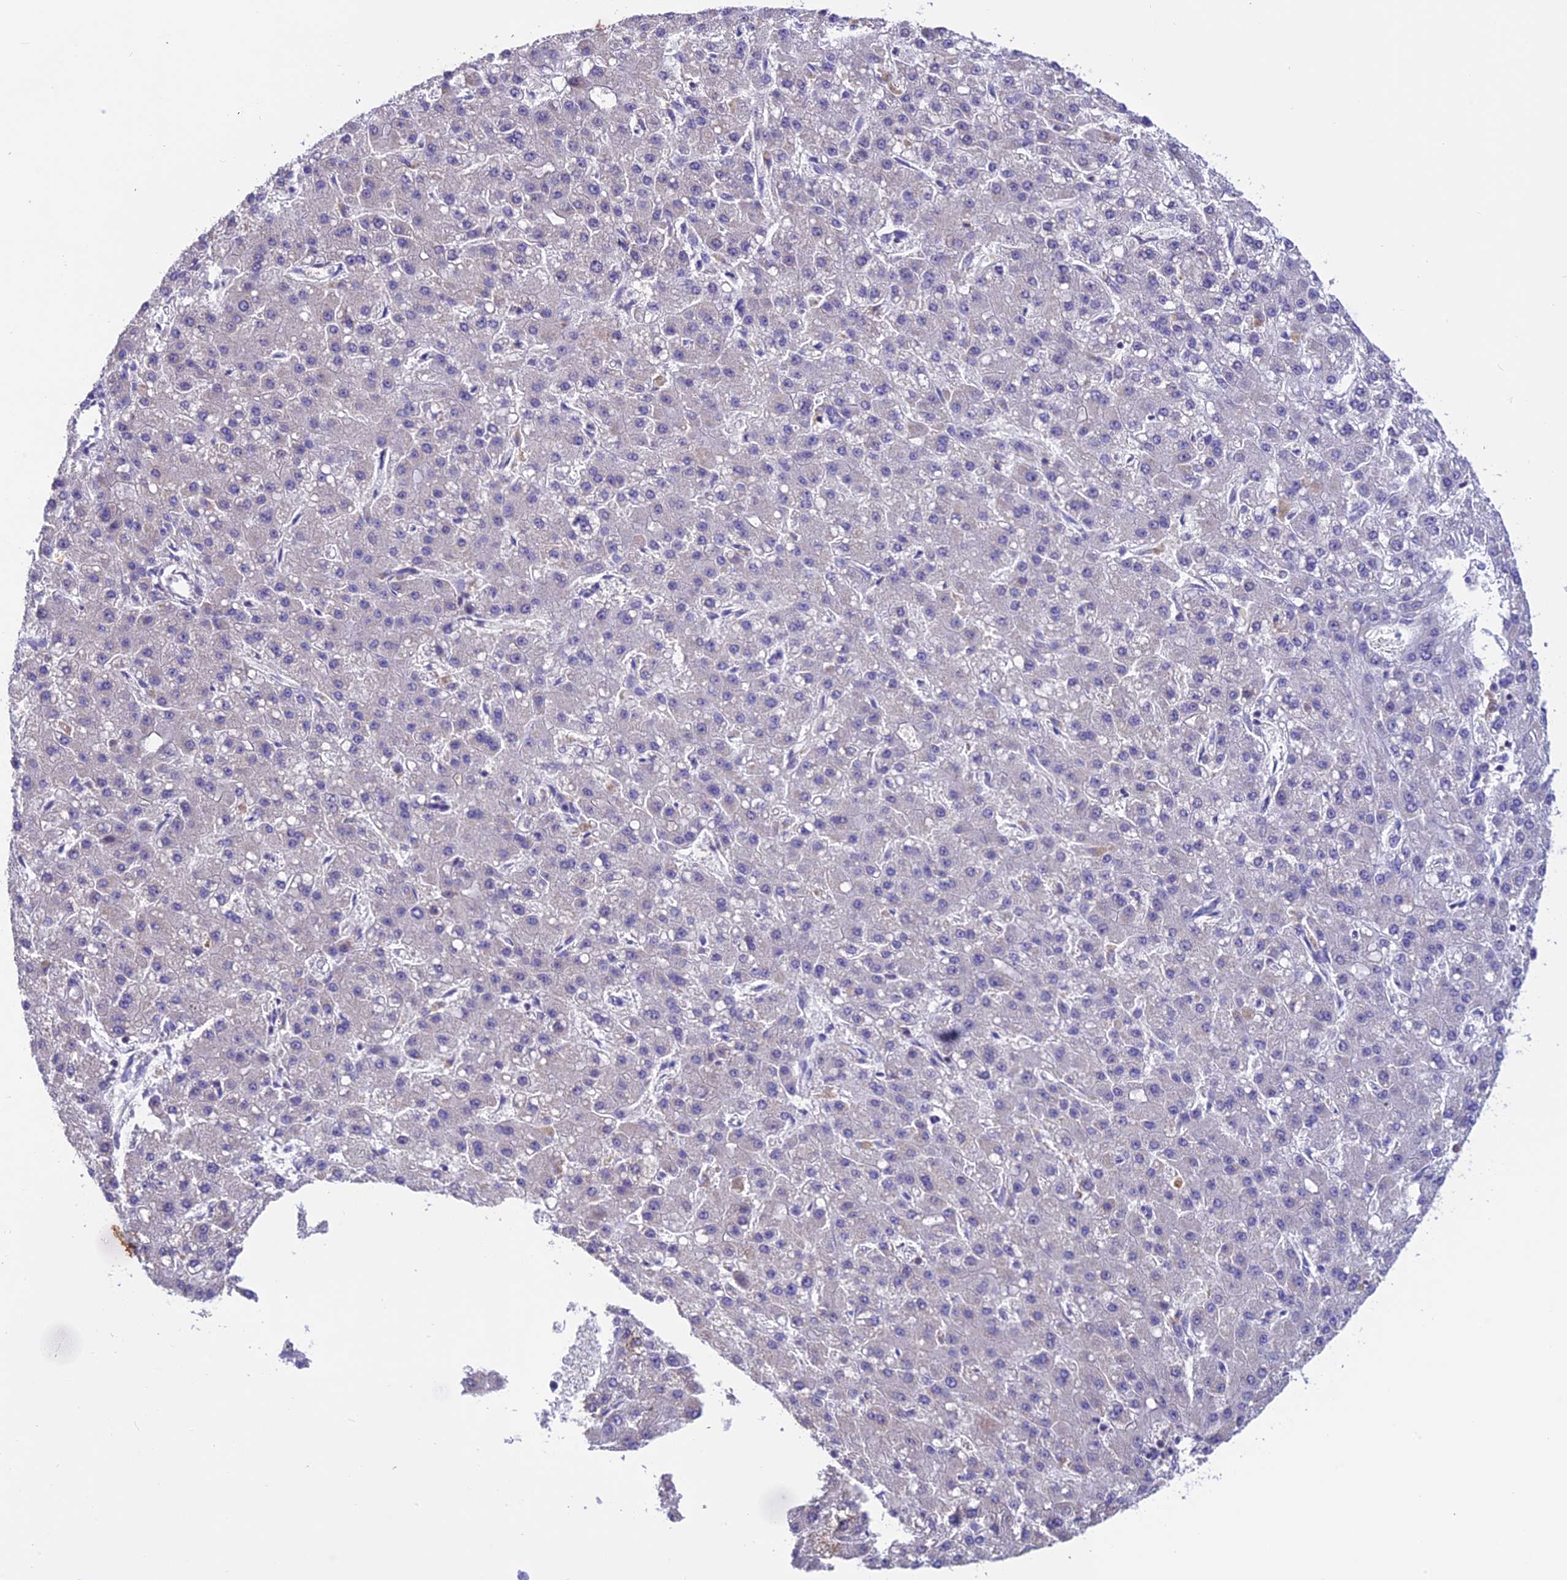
{"staining": {"intensity": "negative", "quantity": "none", "location": "none"}, "tissue": "liver cancer", "cell_type": "Tumor cells", "image_type": "cancer", "snomed": [{"axis": "morphology", "description": "Carcinoma, Hepatocellular, NOS"}, {"axis": "topography", "description": "Liver"}], "caption": "This is a photomicrograph of IHC staining of liver hepatocellular carcinoma, which shows no staining in tumor cells.", "gene": "LPXN", "patient": {"sex": "male", "age": 67}}